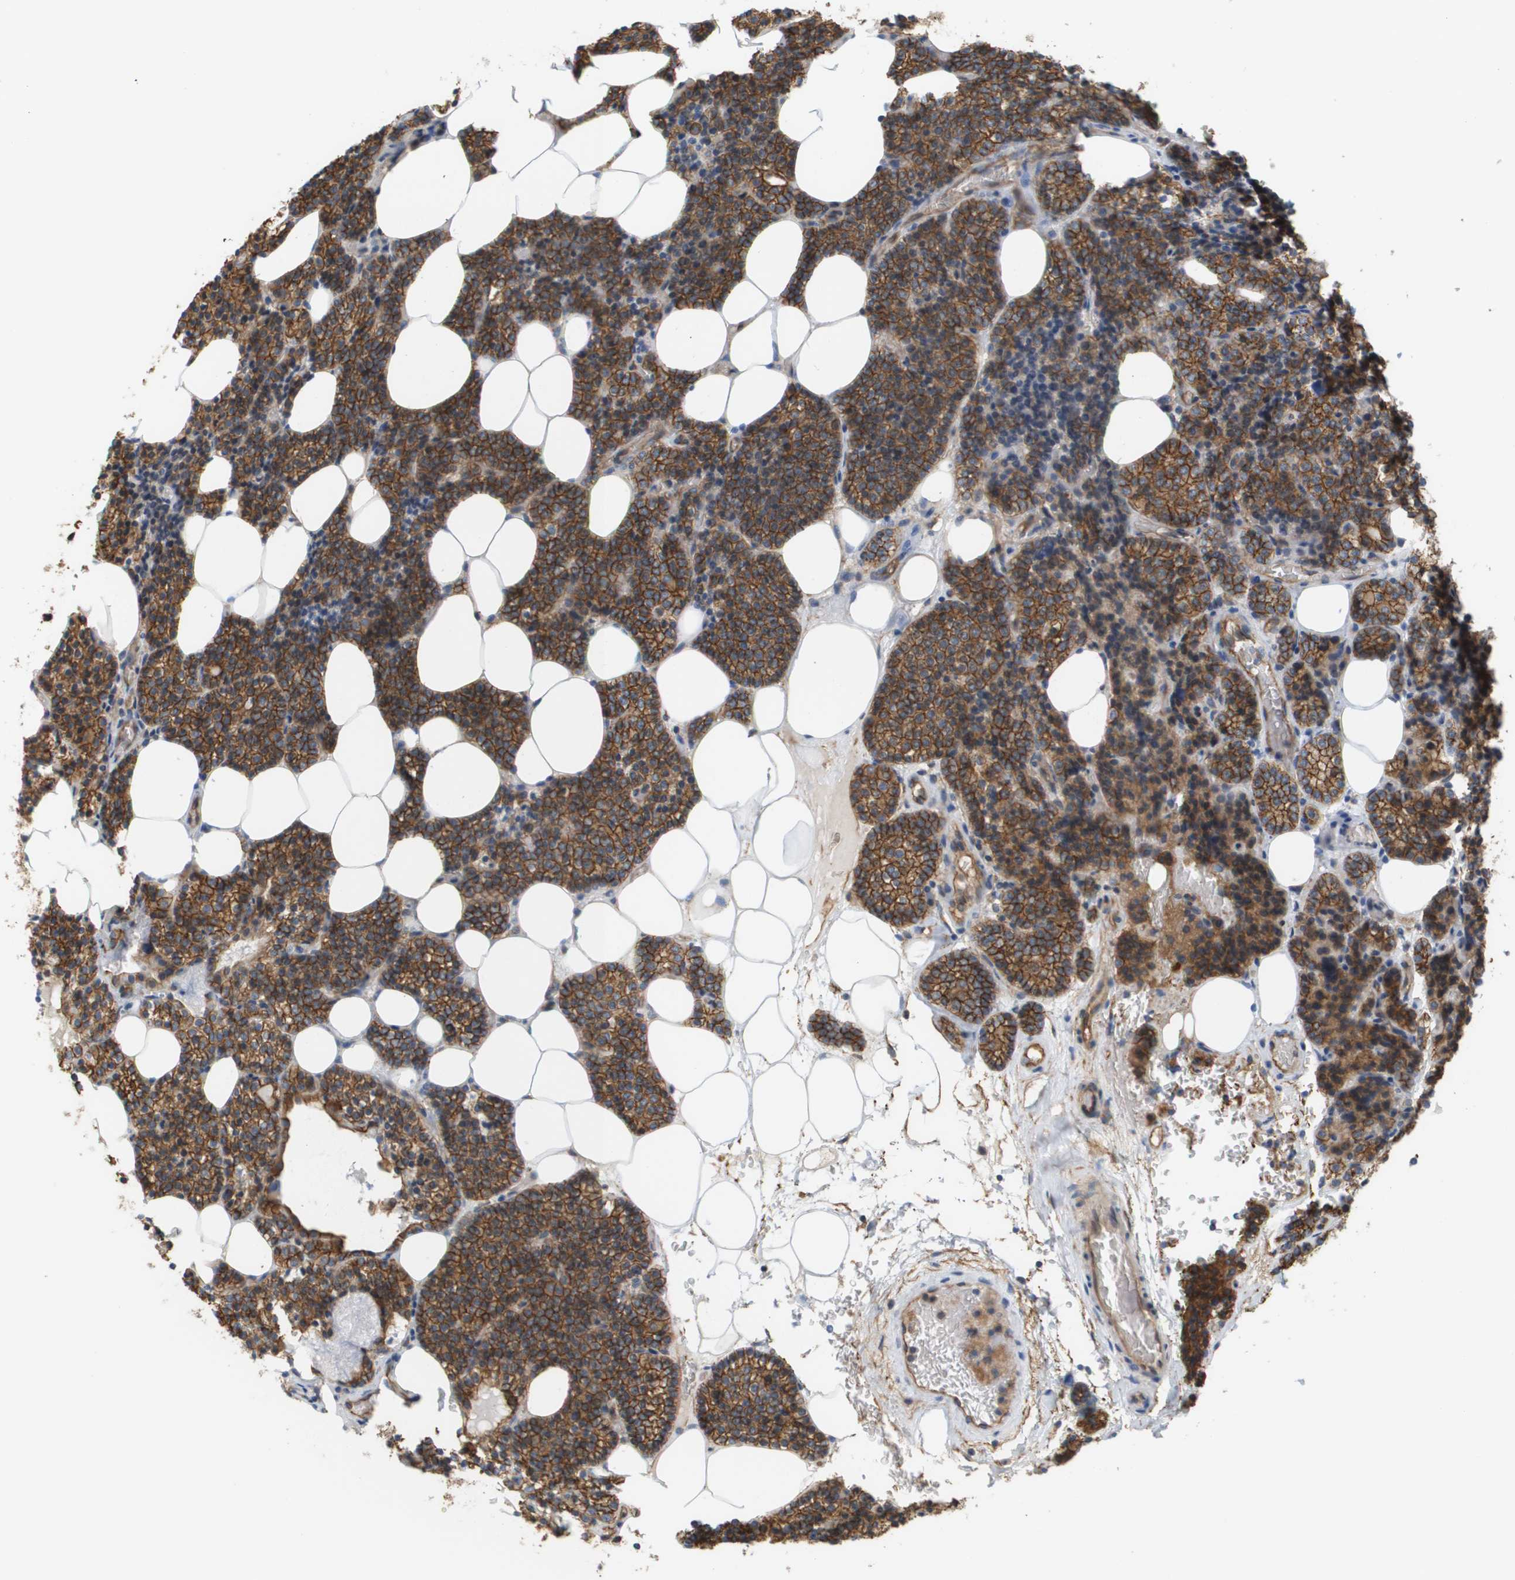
{"staining": {"intensity": "strong", "quantity": ">75%", "location": "cytoplasmic/membranous"}, "tissue": "parathyroid gland", "cell_type": "Glandular cells", "image_type": "normal", "snomed": [{"axis": "morphology", "description": "Normal tissue, NOS"}, {"axis": "morphology", "description": "Adenoma, NOS"}, {"axis": "topography", "description": "Parathyroid gland"}], "caption": "Benign parathyroid gland displays strong cytoplasmic/membranous expression in about >75% of glandular cells (brown staining indicates protein expression, while blue staining denotes nuclei)..", "gene": "SGMS2", "patient": {"sex": "female", "age": 54}}